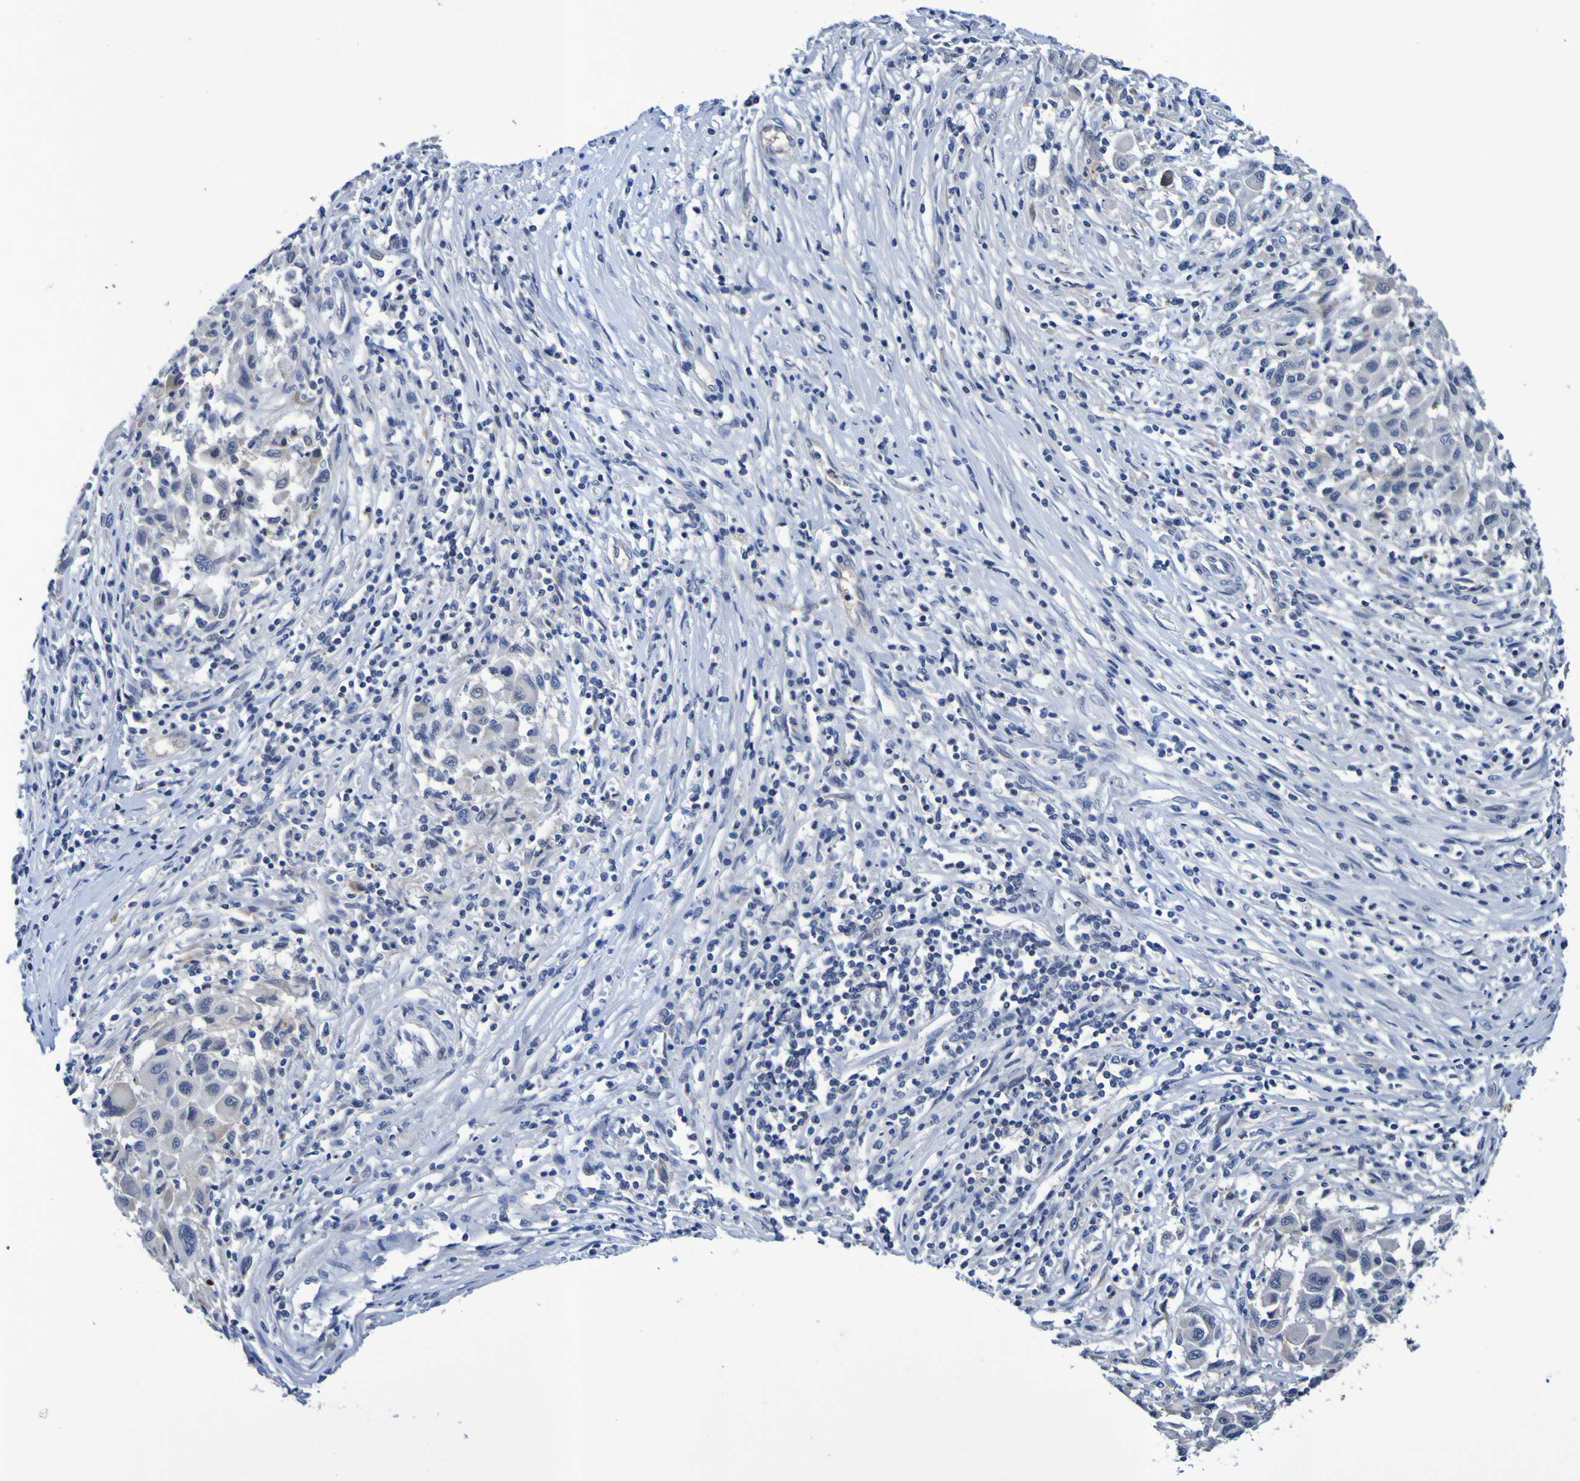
{"staining": {"intensity": "negative", "quantity": "none", "location": "none"}, "tissue": "melanoma", "cell_type": "Tumor cells", "image_type": "cancer", "snomed": [{"axis": "morphology", "description": "Malignant melanoma, Metastatic site"}, {"axis": "topography", "description": "Lymph node"}], "caption": "The photomicrograph reveals no significant expression in tumor cells of malignant melanoma (metastatic site).", "gene": "VMA21", "patient": {"sex": "male", "age": 61}}